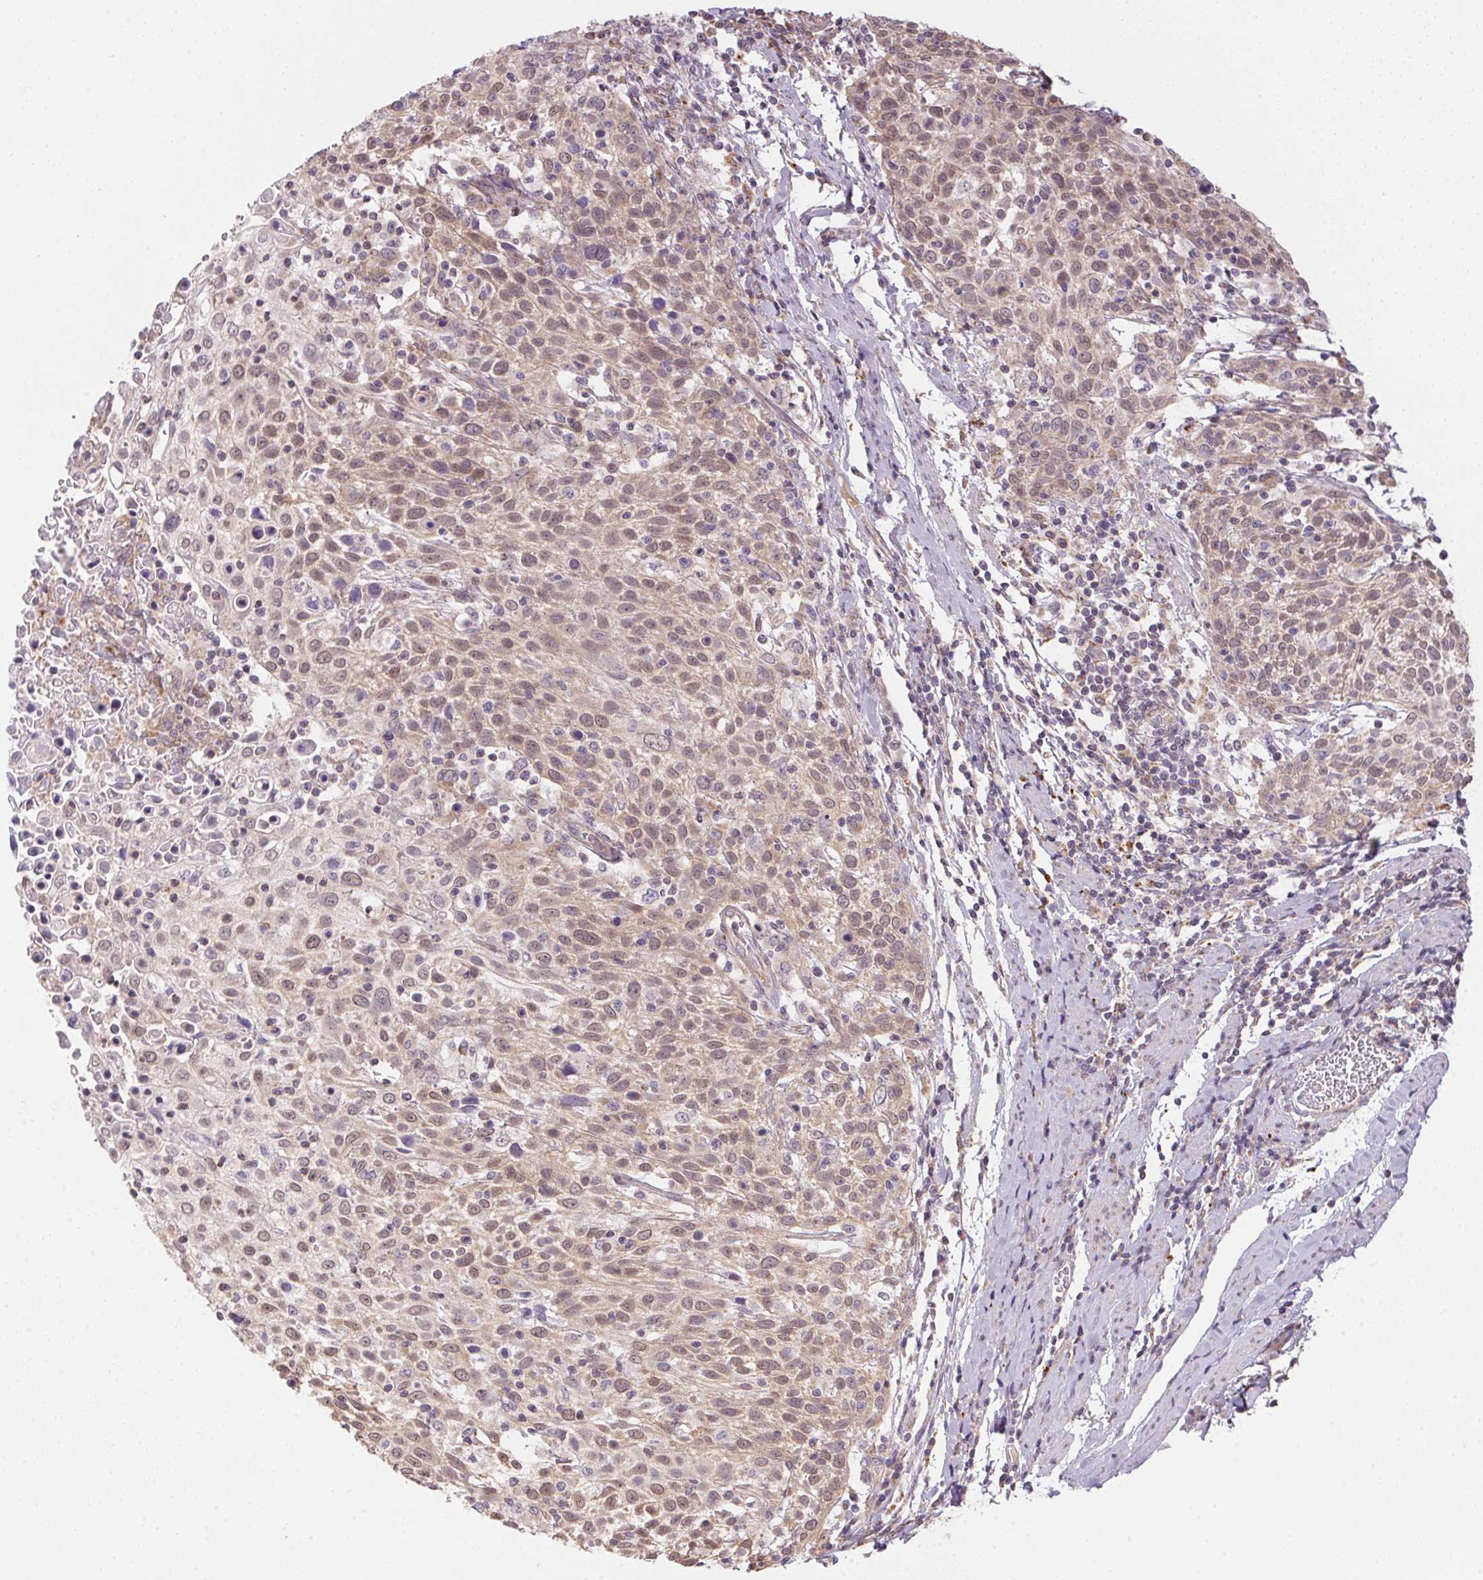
{"staining": {"intensity": "weak", "quantity": ">75%", "location": "cytoplasmic/membranous"}, "tissue": "cervical cancer", "cell_type": "Tumor cells", "image_type": "cancer", "snomed": [{"axis": "morphology", "description": "Squamous cell carcinoma, NOS"}, {"axis": "topography", "description": "Cervix"}], "caption": "This photomicrograph exhibits immunohistochemistry (IHC) staining of human cervical cancer, with low weak cytoplasmic/membranous positivity in approximately >75% of tumor cells.", "gene": "ADH5", "patient": {"sex": "female", "age": 61}}